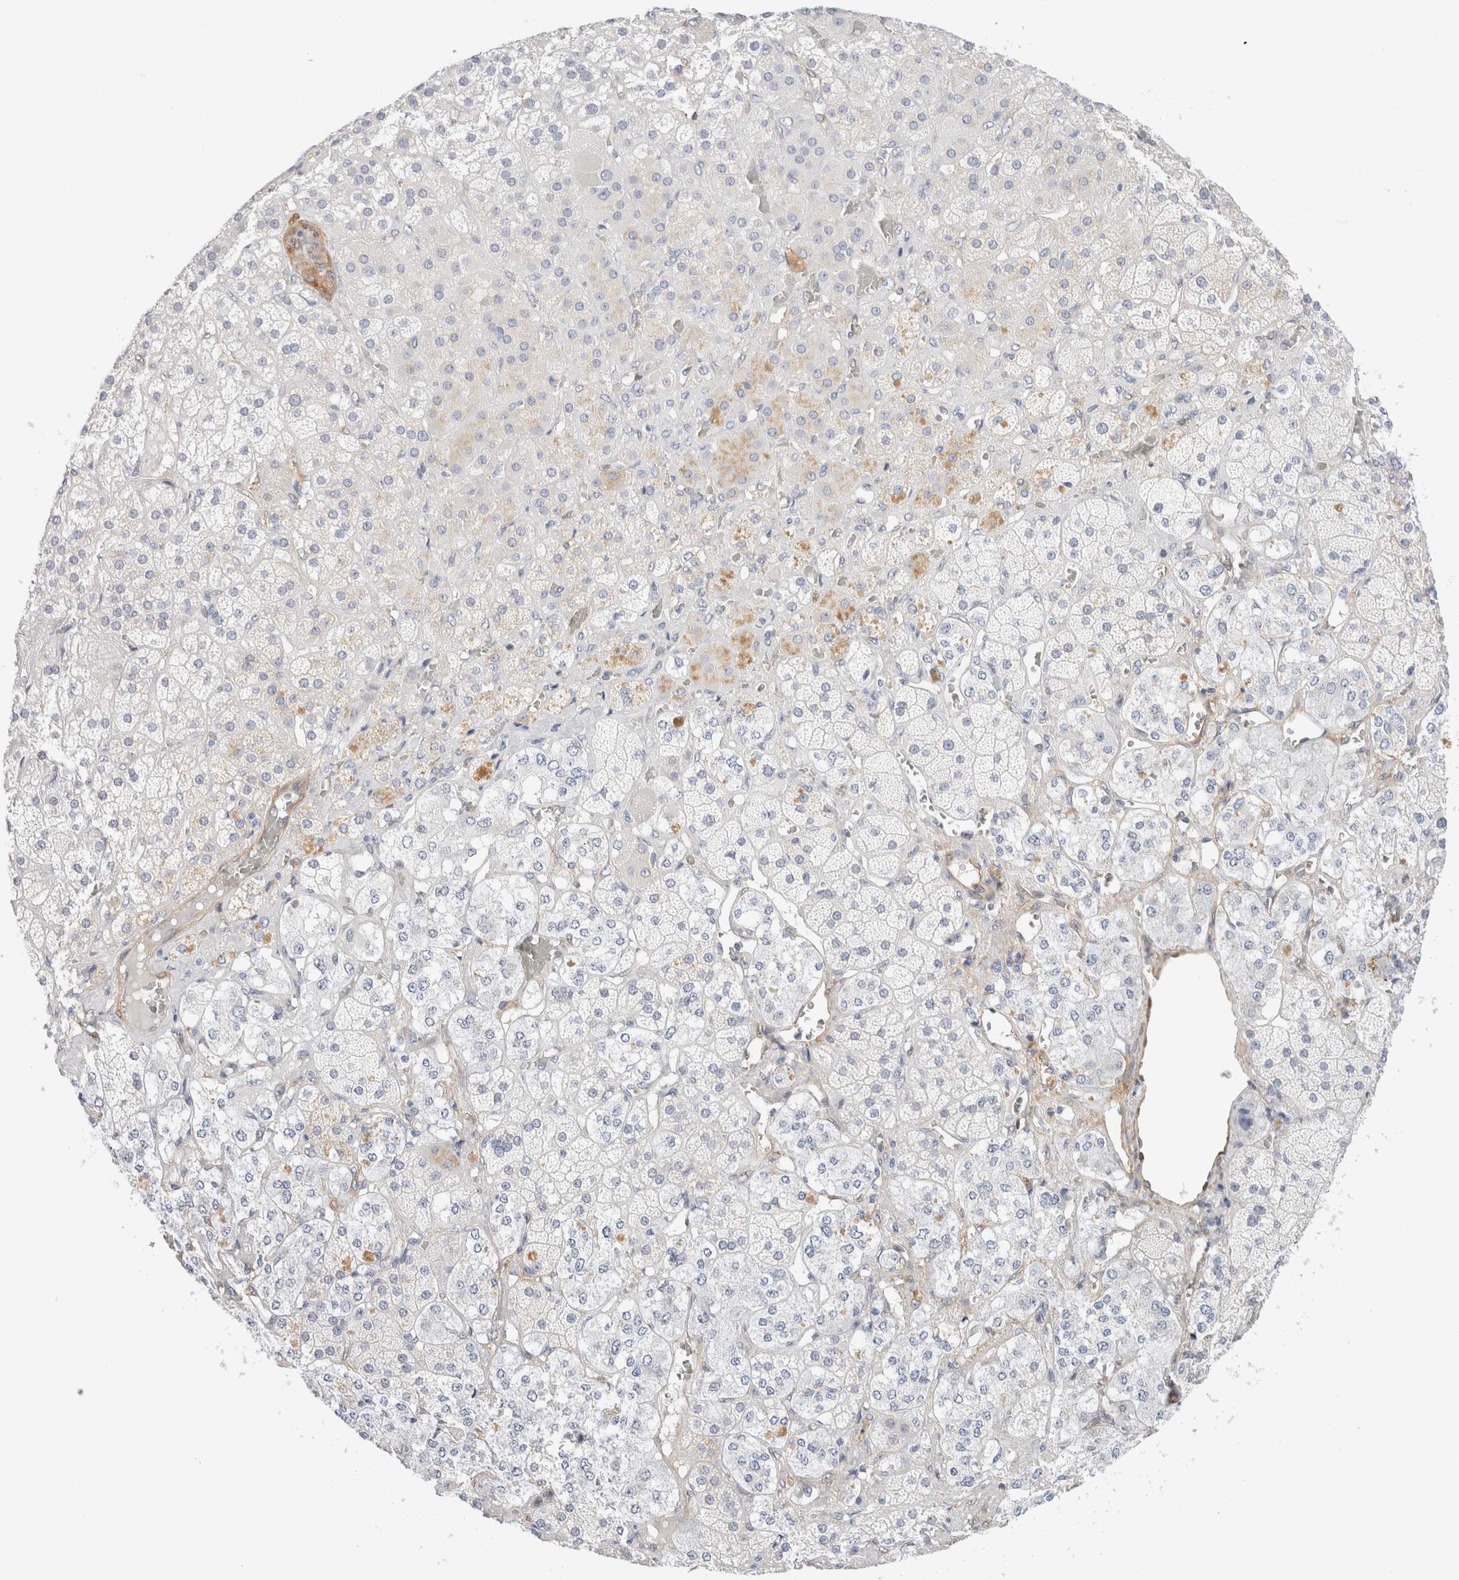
{"staining": {"intensity": "negative", "quantity": "none", "location": "none"}, "tissue": "adrenal gland", "cell_type": "Glandular cells", "image_type": "normal", "snomed": [{"axis": "morphology", "description": "Normal tissue, NOS"}, {"axis": "topography", "description": "Adrenal gland"}], "caption": "High power microscopy micrograph of an immunohistochemistry photomicrograph of unremarkable adrenal gland, revealing no significant positivity in glandular cells. The staining was performed using DAB to visualize the protein expression in brown, while the nuclei were stained in blue with hematoxylin (Magnification: 20x).", "gene": "LMCD1", "patient": {"sex": "male", "age": 57}}